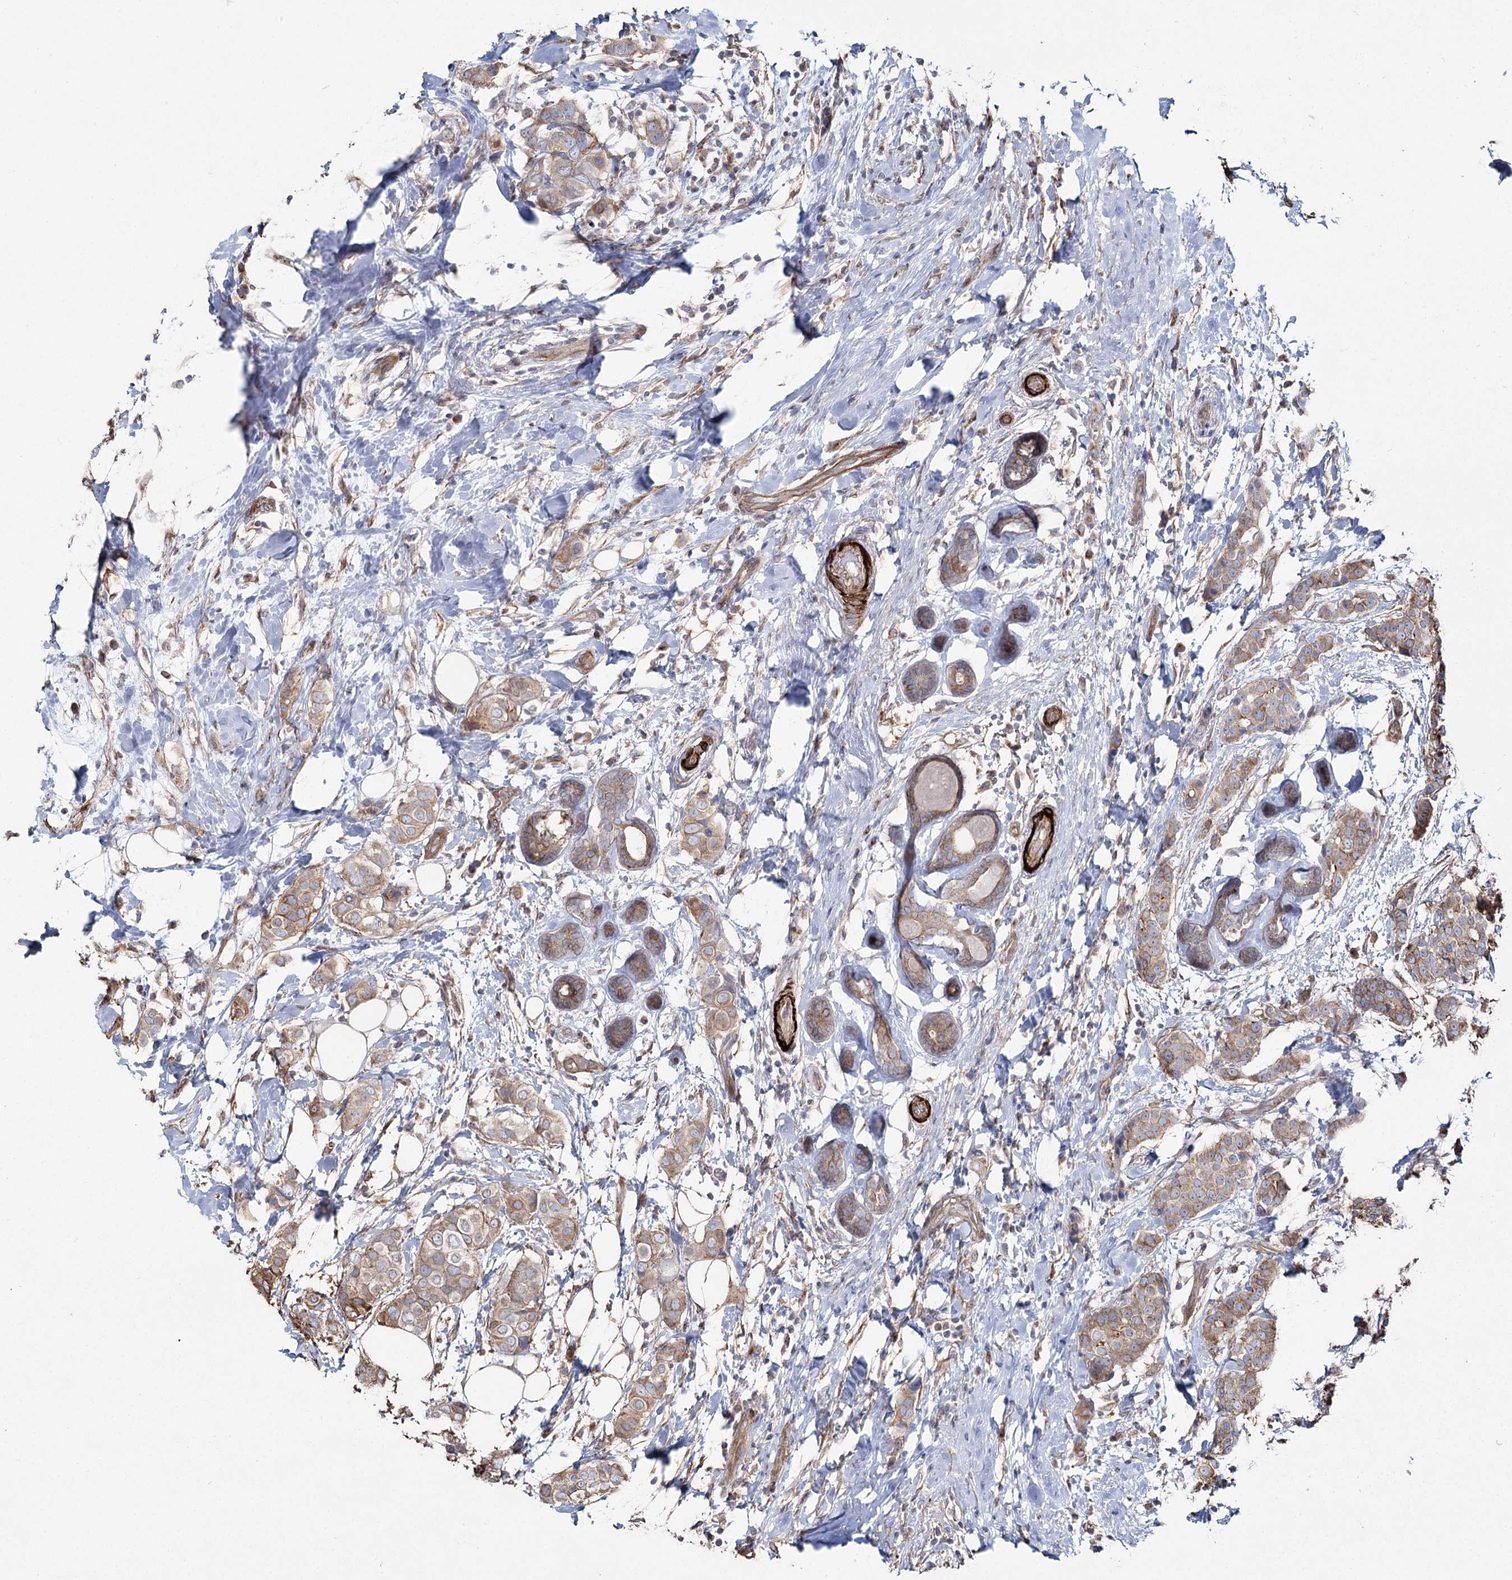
{"staining": {"intensity": "moderate", "quantity": ">75%", "location": "cytoplasmic/membranous"}, "tissue": "breast cancer", "cell_type": "Tumor cells", "image_type": "cancer", "snomed": [{"axis": "morphology", "description": "Lobular carcinoma"}, {"axis": "topography", "description": "Breast"}], "caption": "Breast lobular carcinoma stained with a brown dye exhibits moderate cytoplasmic/membranous positive staining in approximately >75% of tumor cells.", "gene": "SUMF1", "patient": {"sex": "female", "age": 51}}